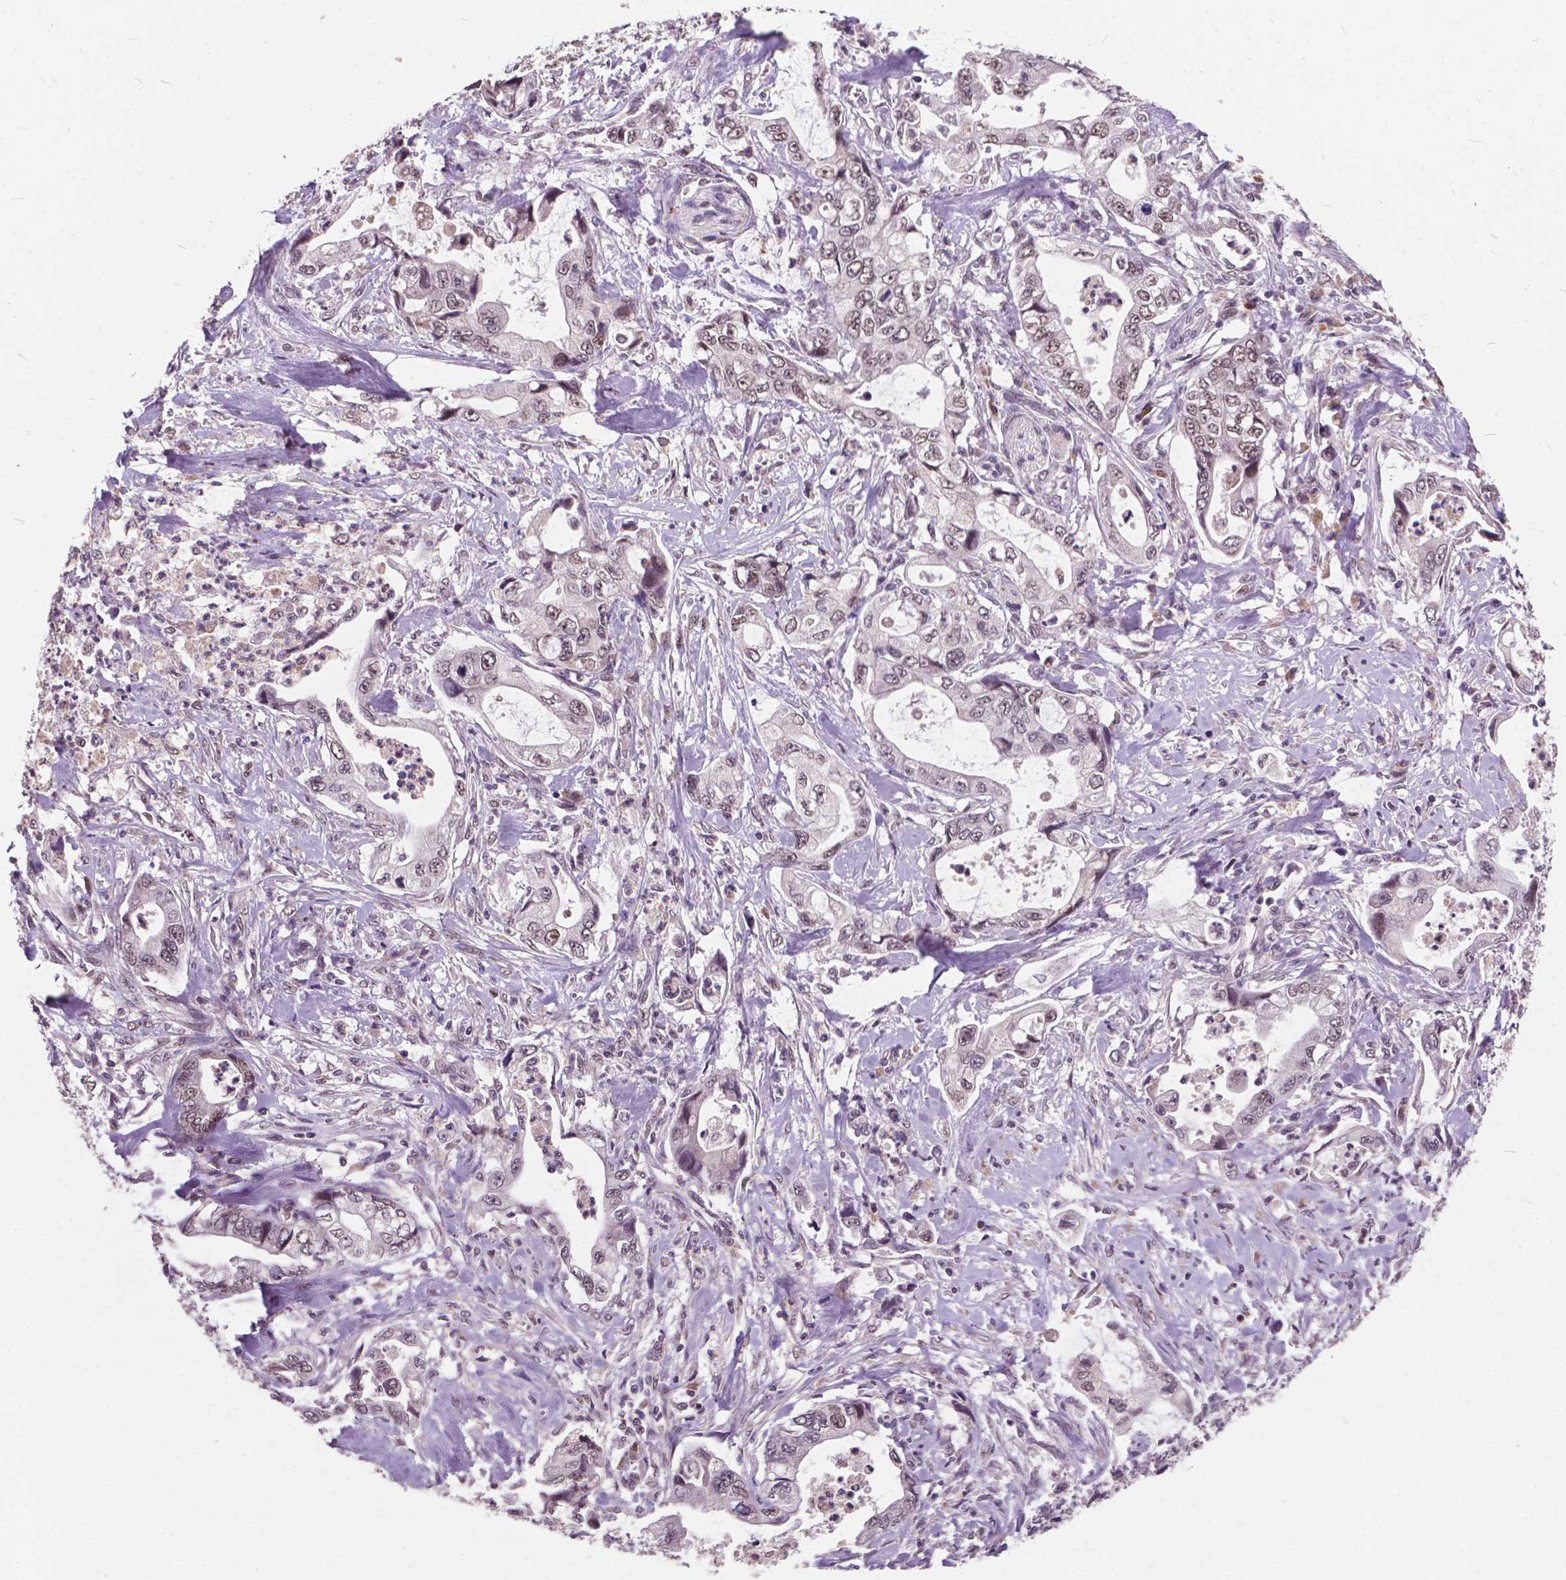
{"staining": {"intensity": "moderate", "quantity": "25%-75%", "location": "nuclear"}, "tissue": "stomach cancer", "cell_type": "Tumor cells", "image_type": "cancer", "snomed": [{"axis": "morphology", "description": "Adenocarcinoma, NOS"}, {"axis": "topography", "description": "Pancreas"}, {"axis": "topography", "description": "Stomach, upper"}], "caption": "Protein expression analysis of stomach cancer (adenocarcinoma) displays moderate nuclear expression in approximately 25%-75% of tumor cells. The staining was performed using DAB to visualize the protein expression in brown, while the nuclei were stained in blue with hematoxylin (Magnification: 20x).", "gene": "MSH2", "patient": {"sex": "male", "age": 77}}